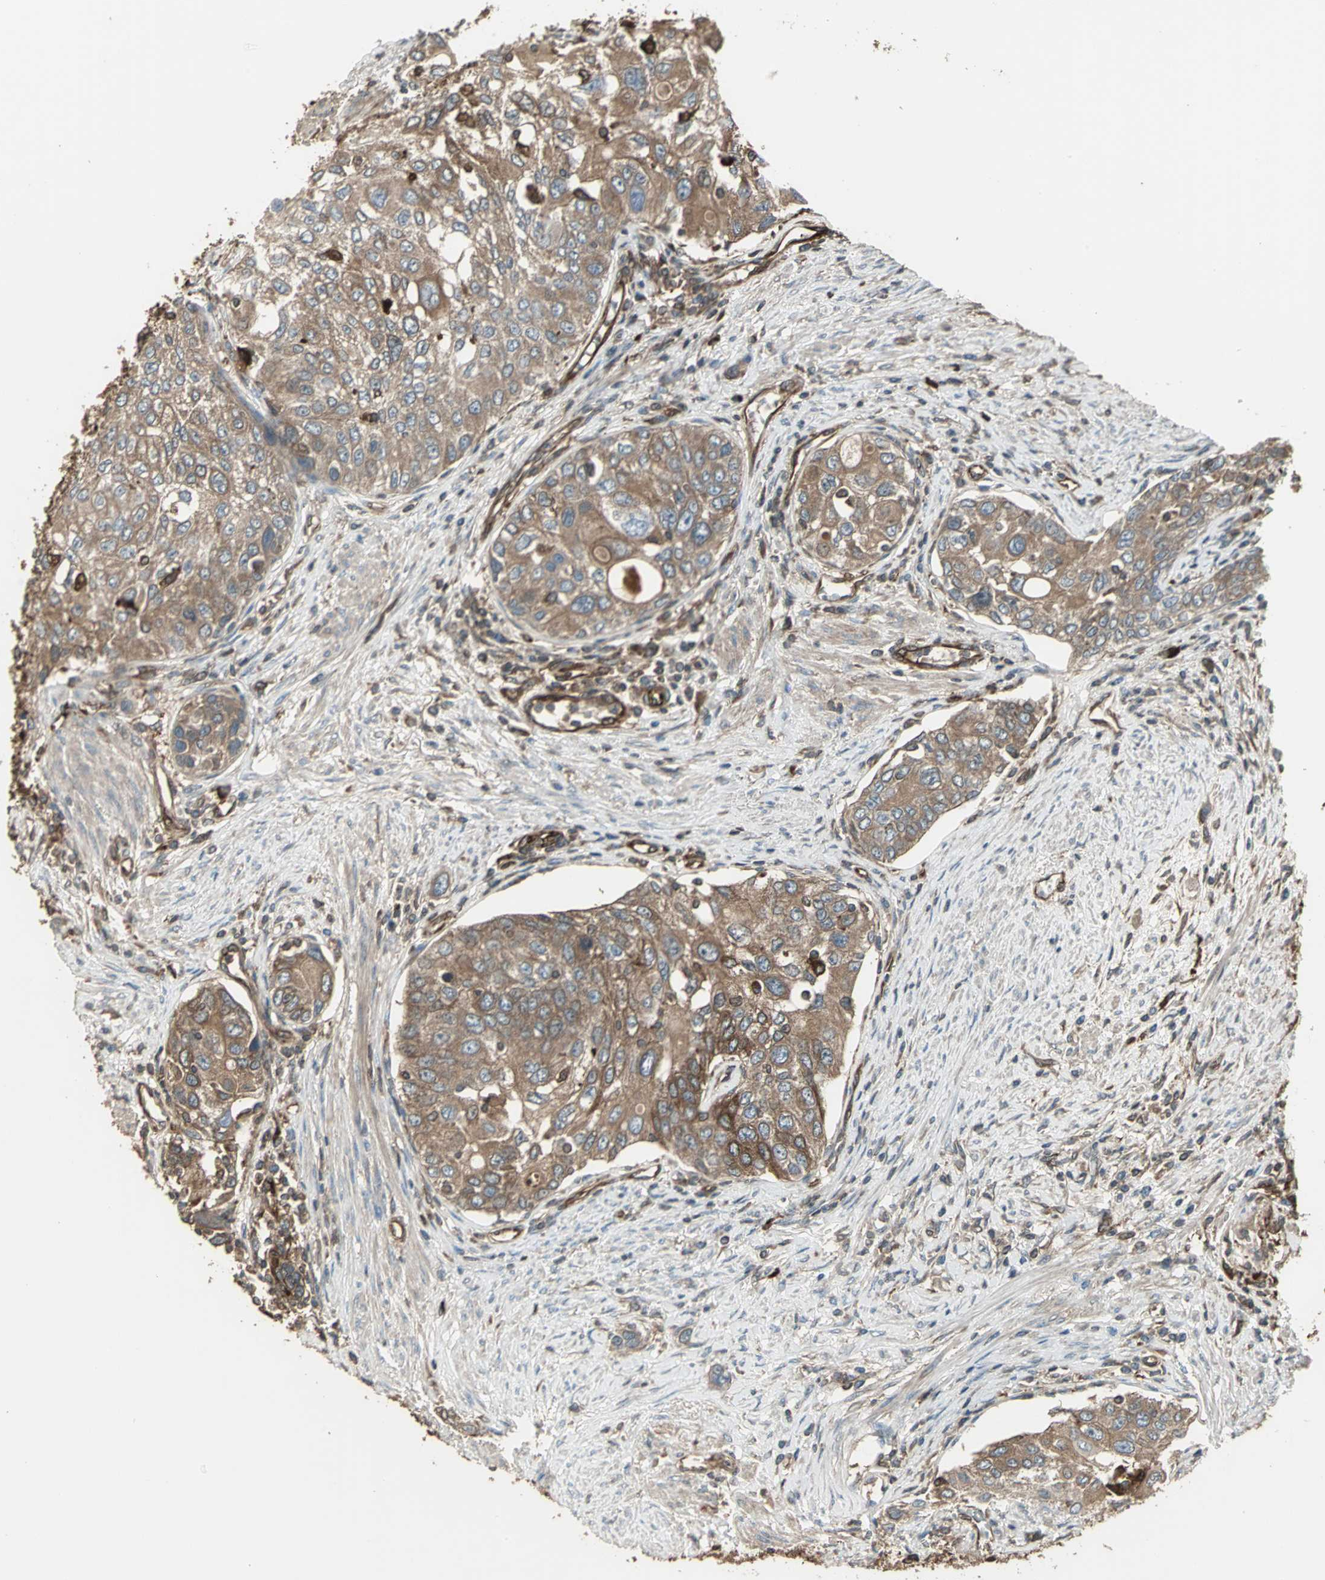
{"staining": {"intensity": "moderate", "quantity": ">75%", "location": "cytoplasmic/membranous"}, "tissue": "urothelial cancer", "cell_type": "Tumor cells", "image_type": "cancer", "snomed": [{"axis": "morphology", "description": "Urothelial carcinoma, High grade"}, {"axis": "topography", "description": "Urinary bladder"}], "caption": "Immunohistochemistry (IHC) (DAB) staining of urothelial carcinoma (high-grade) shows moderate cytoplasmic/membranous protein expression in about >75% of tumor cells.", "gene": "PRXL2B", "patient": {"sex": "female", "age": 56}}